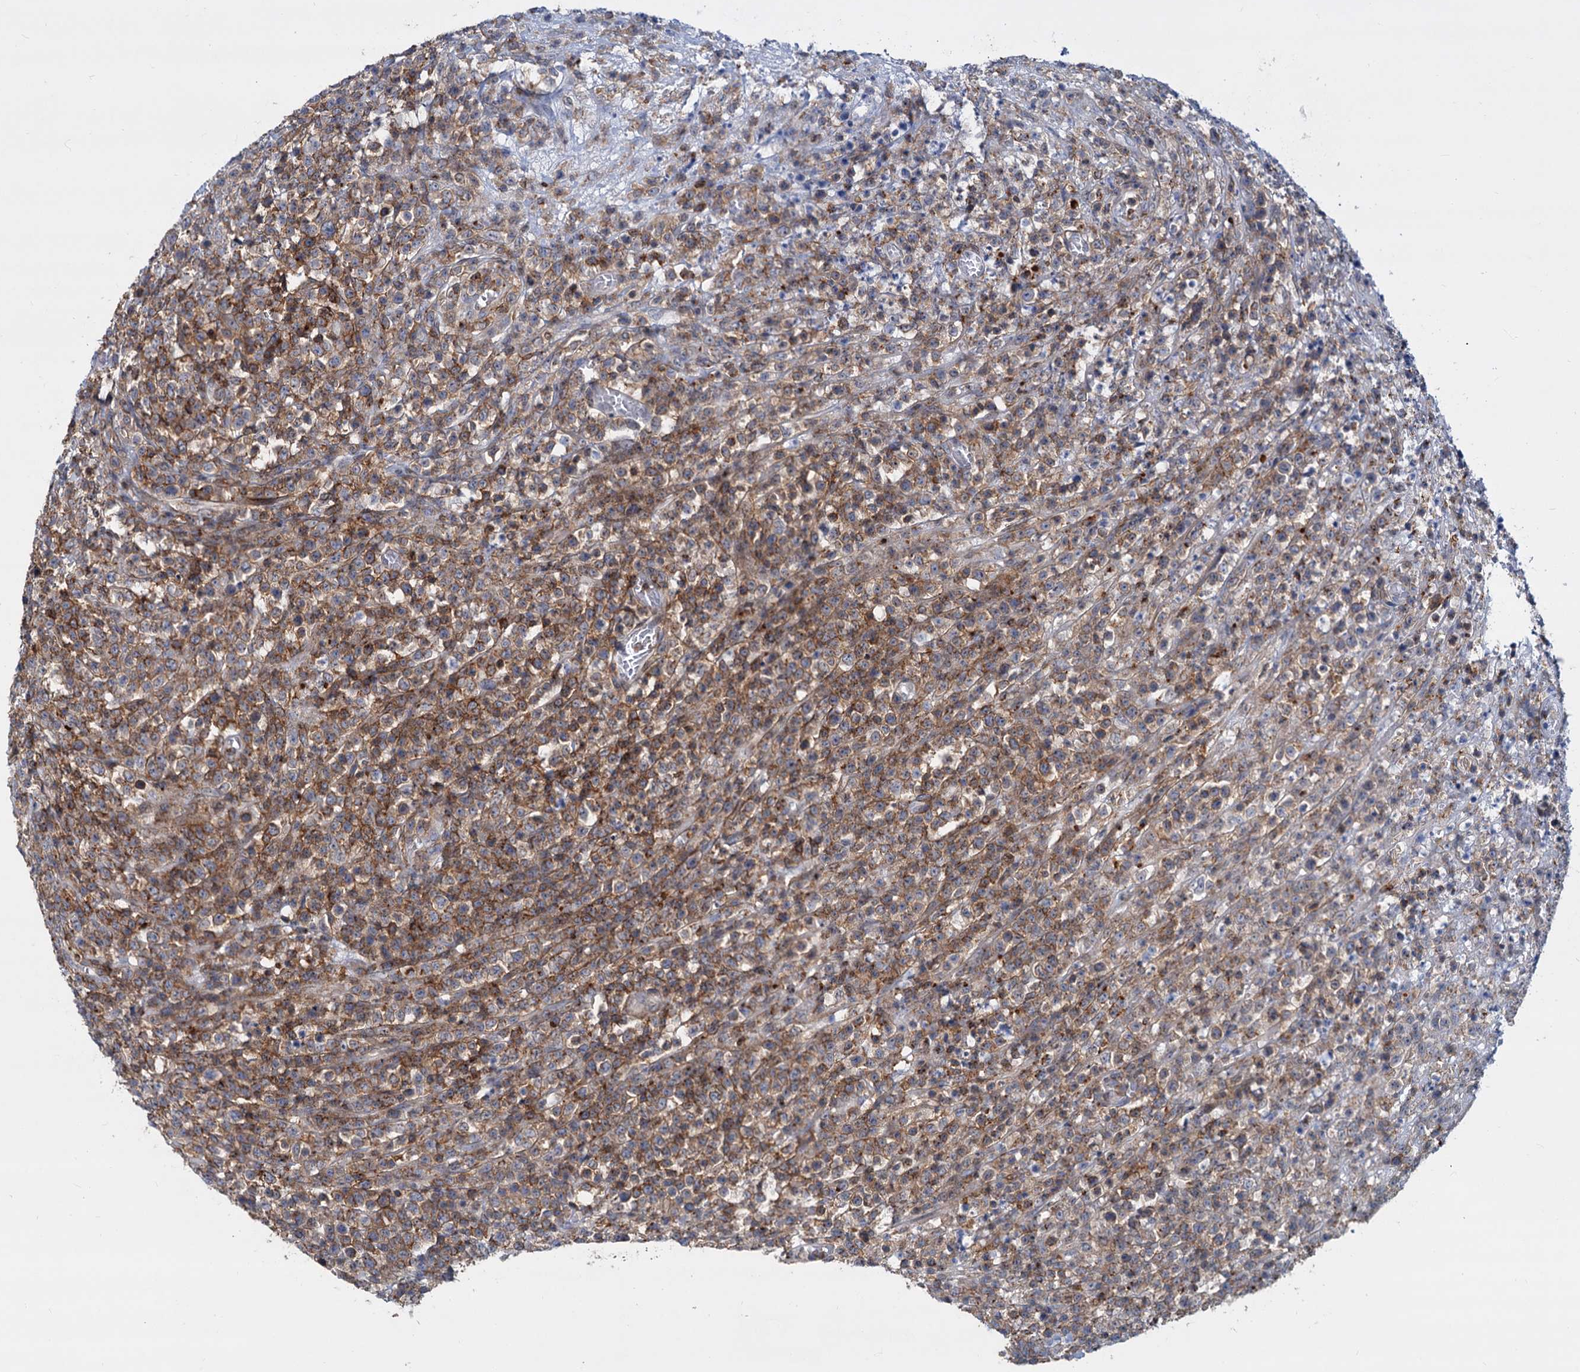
{"staining": {"intensity": "moderate", "quantity": ">75%", "location": "cytoplasmic/membranous"}, "tissue": "lymphoma", "cell_type": "Tumor cells", "image_type": "cancer", "snomed": [{"axis": "morphology", "description": "Malignant lymphoma, non-Hodgkin's type, High grade"}, {"axis": "topography", "description": "Colon"}], "caption": "This photomicrograph demonstrates malignant lymphoma, non-Hodgkin's type (high-grade) stained with immunohistochemistry to label a protein in brown. The cytoplasmic/membranous of tumor cells show moderate positivity for the protein. Nuclei are counter-stained blue.", "gene": "LRCH4", "patient": {"sex": "female", "age": 53}}